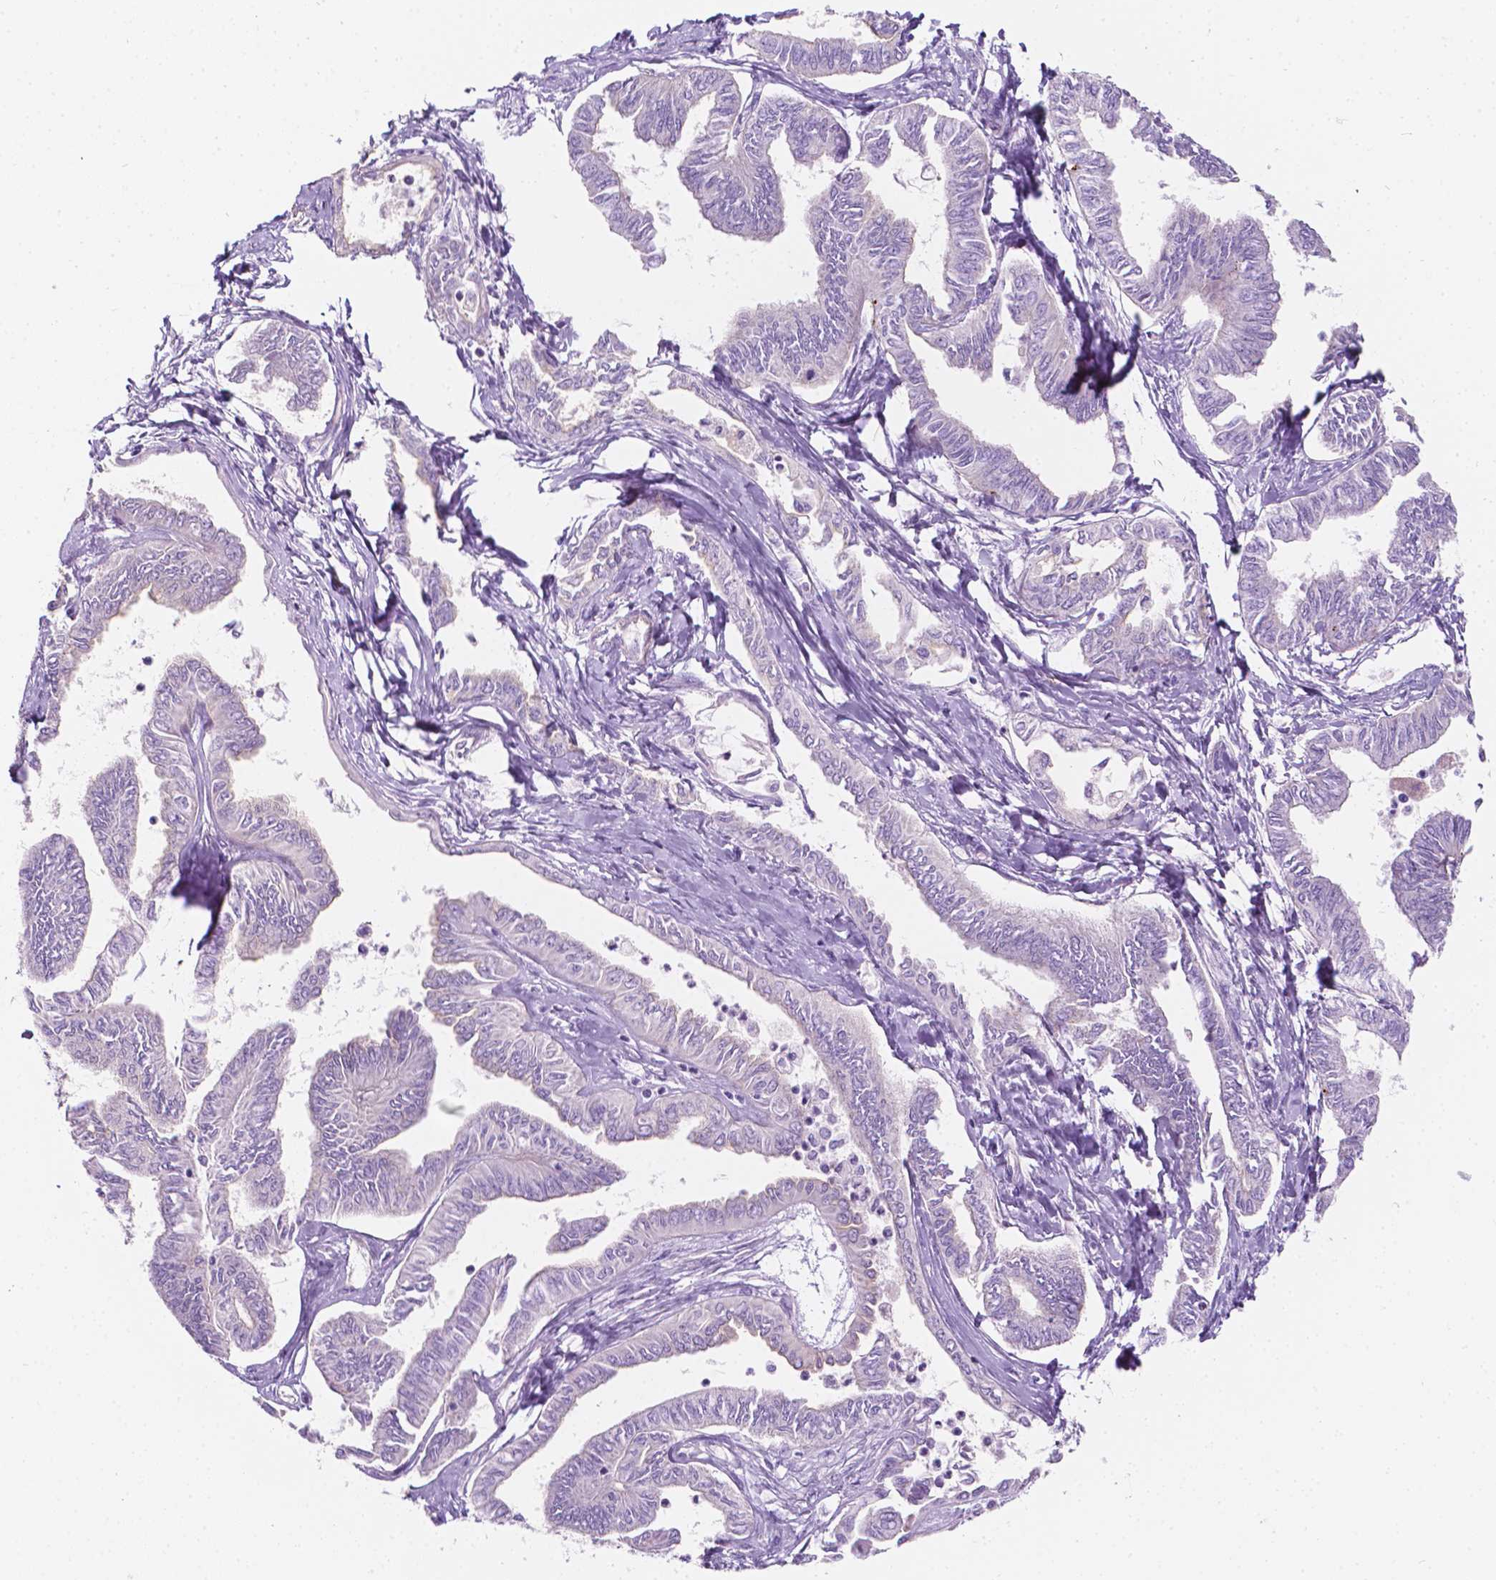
{"staining": {"intensity": "negative", "quantity": "none", "location": "none"}, "tissue": "ovarian cancer", "cell_type": "Tumor cells", "image_type": "cancer", "snomed": [{"axis": "morphology", "description": "Carcinoma, endometroid"}, {"axis": "topography", "description": "Ovary"}], "caption": "Image shows no significant protein staining in tumor cells of endometroid carcinoma (ovarian).", "gene": "NOS1AP", "patient": {"sex": "female", "age": 70}}